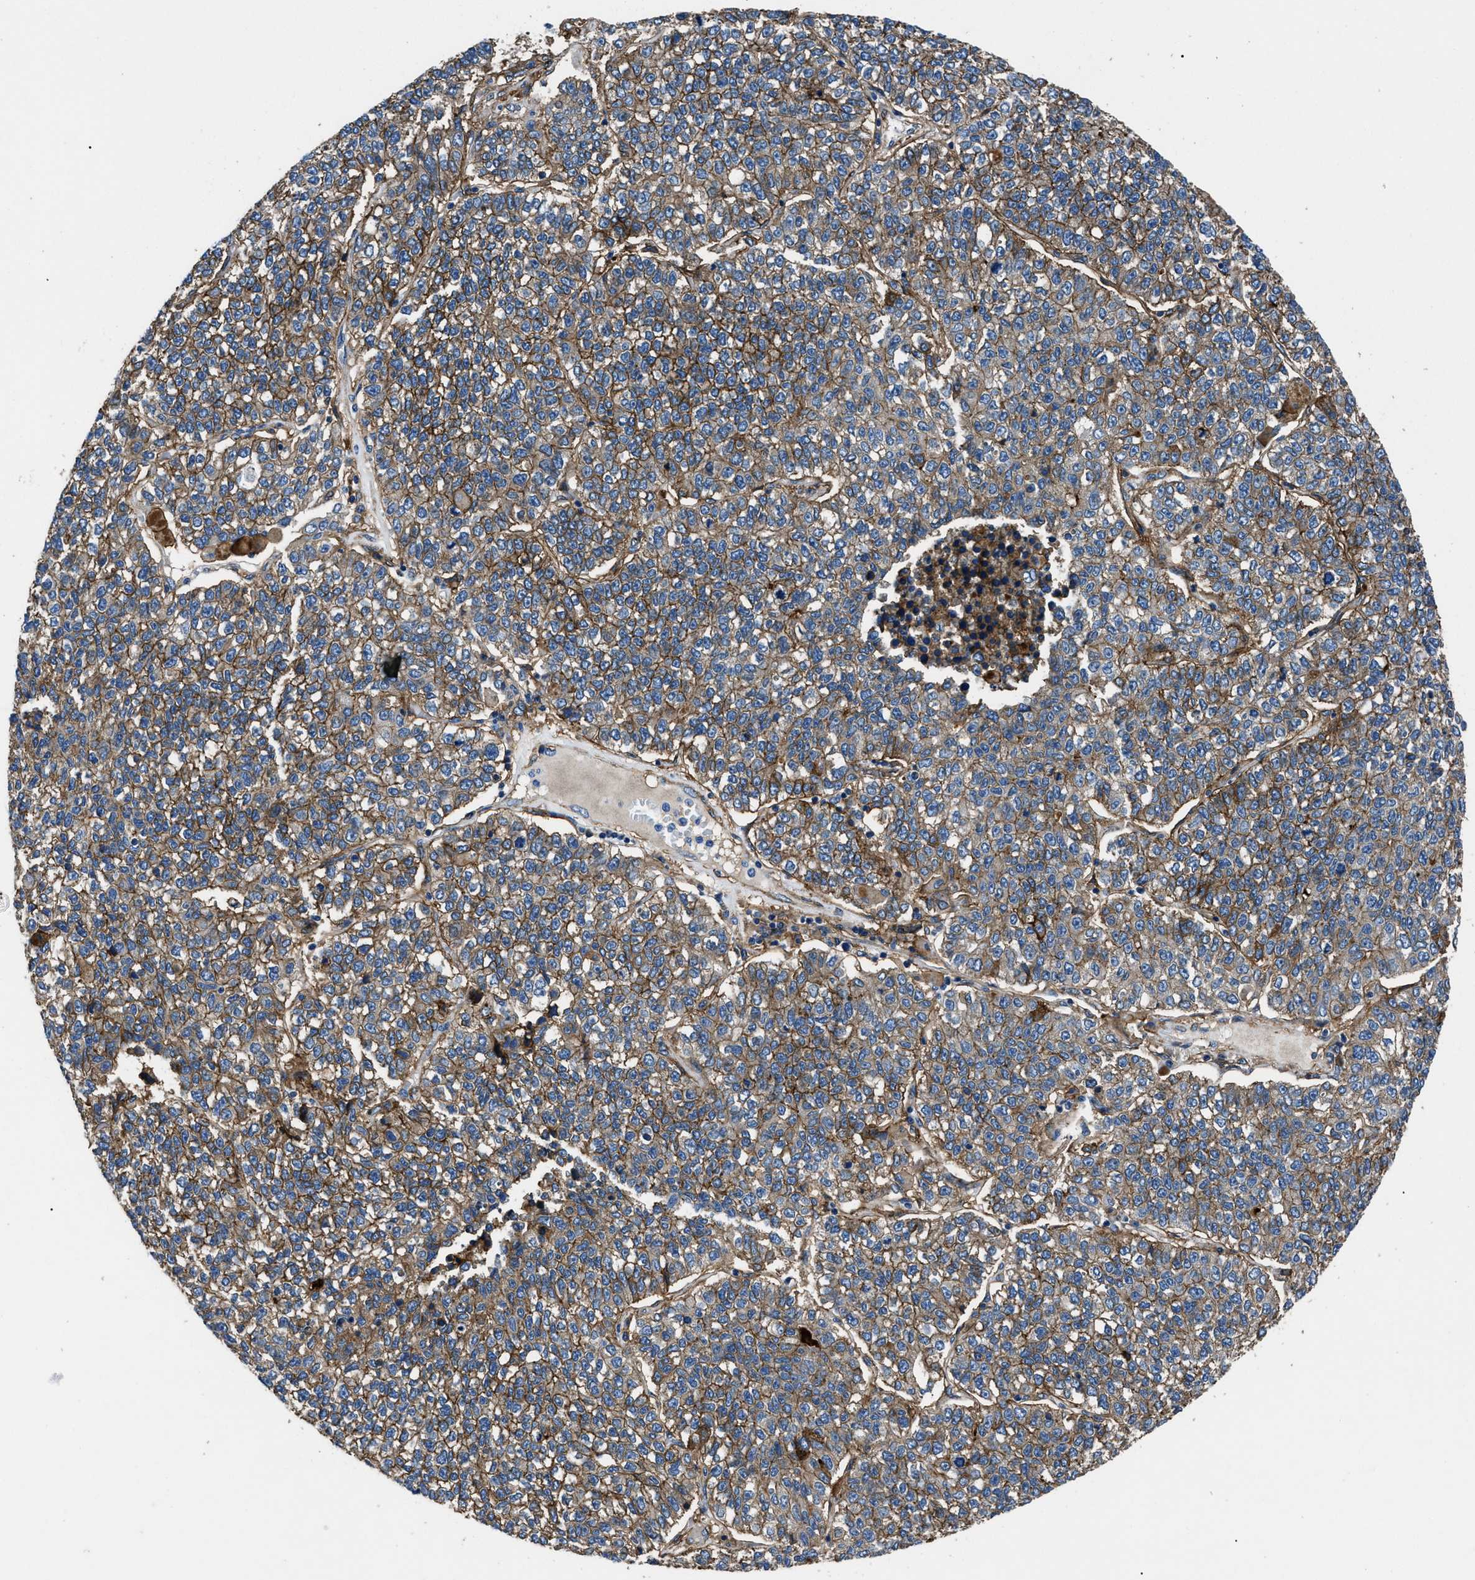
{"staining": {"intensity": "moderate", "quantity": ">75%", "location": "cytoplasmic/membranous"}, "tissue": "lung cancer", "cell_type": "Tumor cells", "image_type": "cancer", "snomed": [{"axis": "morphology", "description": "Adenocarcinoma, NOS"}, {"axis": "topography", "description": "Lung"}], "caption": "This is a histology image of immunohistochemistry staining of lung cancer, which shows moderate staining in the cytoplasmic/membranous of tumor cells.", "gene": "CD276", "patient": {"sex": "male", "age": 49}}